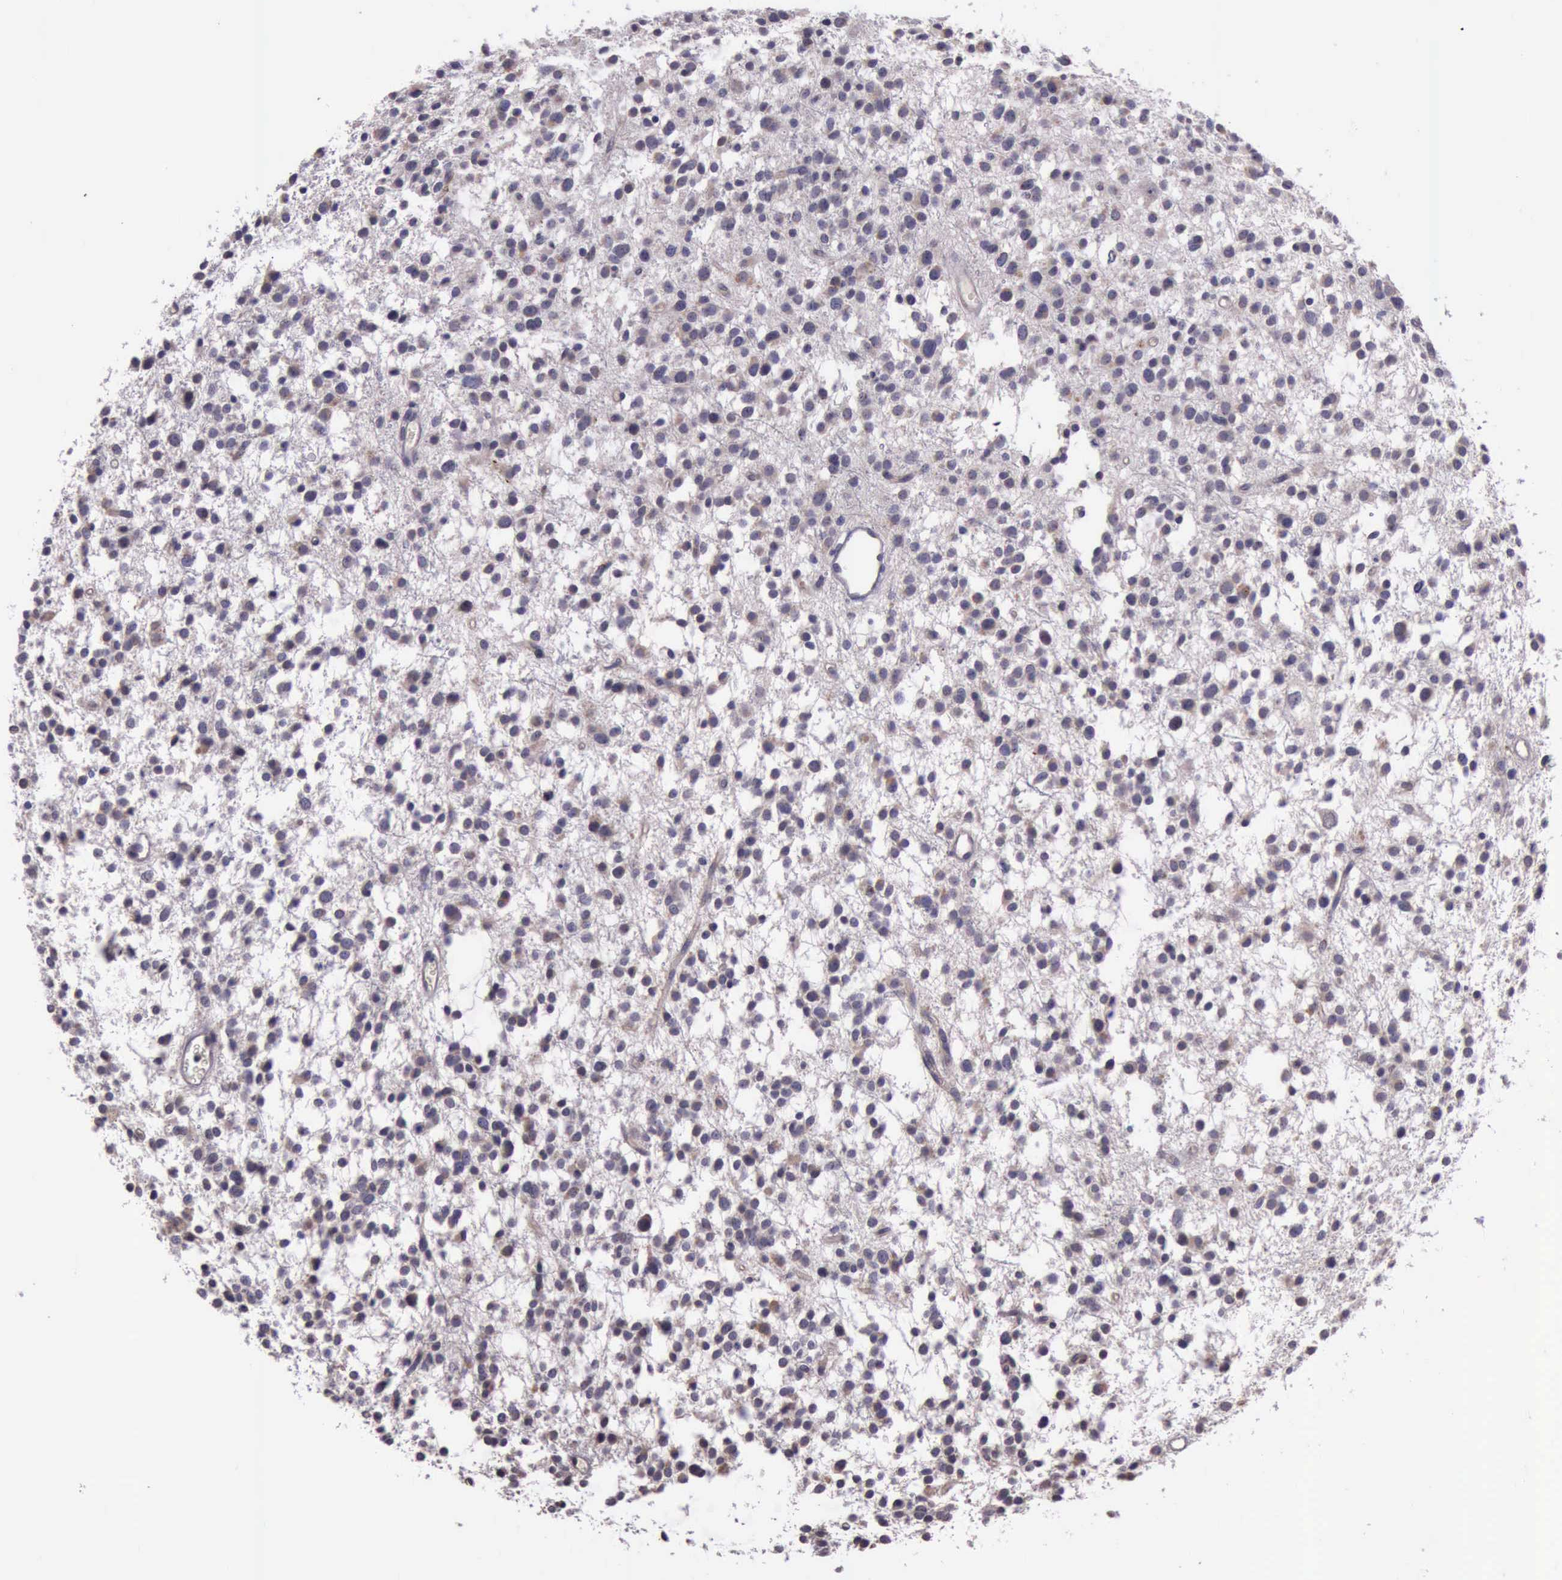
{"staining": {"intensity": "weak", "quantity": "25%-75%", "location": "cytoplasmic/membranous"}, "tissue": "glioma", "cell_type": "Tumor cells", "image_type": "cancer", "snomed": [{"axis": "morphology", "description": "Glioma, malignant, Low grade"}, {"axis": "topography", "description": "Brain"}], "caption": "IHC of glioma exhibits low levels of weak cytoplasmic/membranous staining in about 25%-75% of tumor cells. The staining was performed using DAB (3,3'-diaminobenzidine), with brown indicating positive protein expression. Nuclei are stained blue with hematoxylin.", "gene": "PLEK2", "patient": {"sex": "female", "age": 36}}